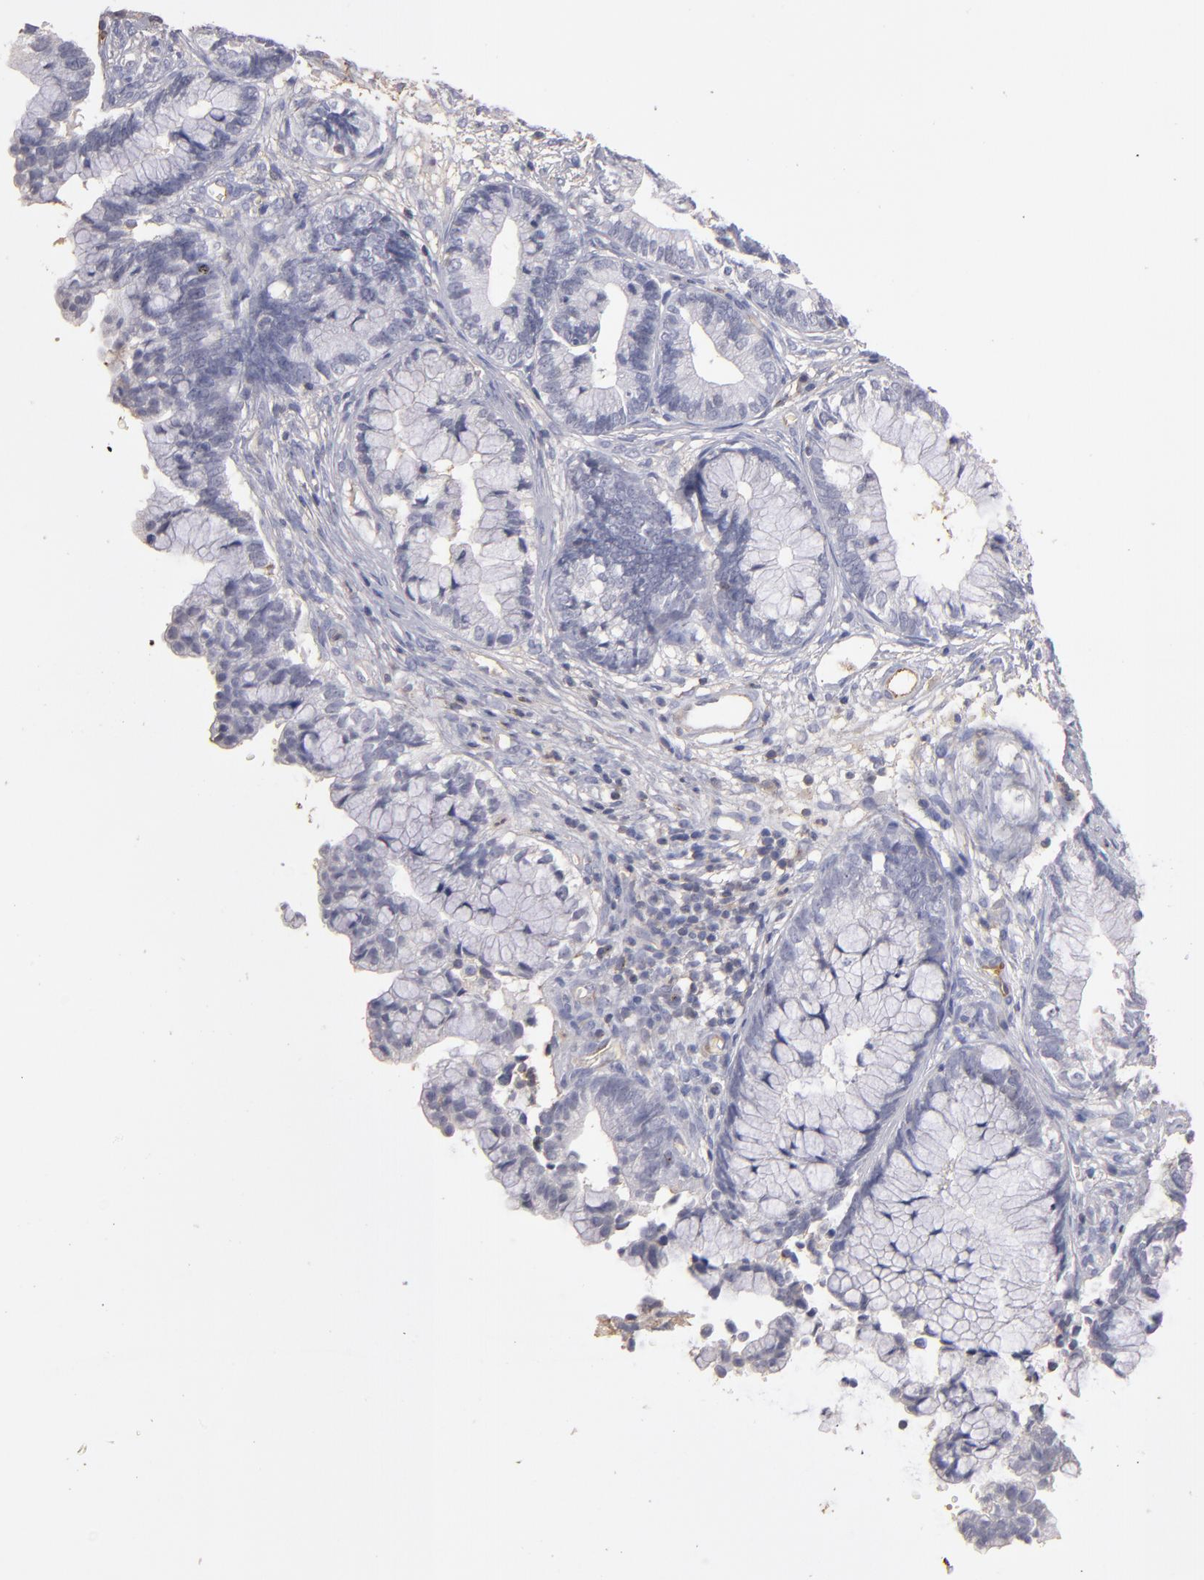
{"staining": {"intensity": "negative", "quantity": "none", "location": "none"}, "tissue": "cervical cancer", "cell_type": "Tumor cells", "image_type": "cancer", "snomed": [{"axis": "morphology", "description": "Adenocarcinoma, NOS"}, {"axis": "topography", "description": "Cervix"}], "caption": "This micrograph is of cervical cancer stained with immunohistochemistry to label a protein in brown with the nuclei are counter-stained blue. There is no staining in tumor cells.", "gene": "ABCB1", "patient": {"sex": "female", "age": 44}}